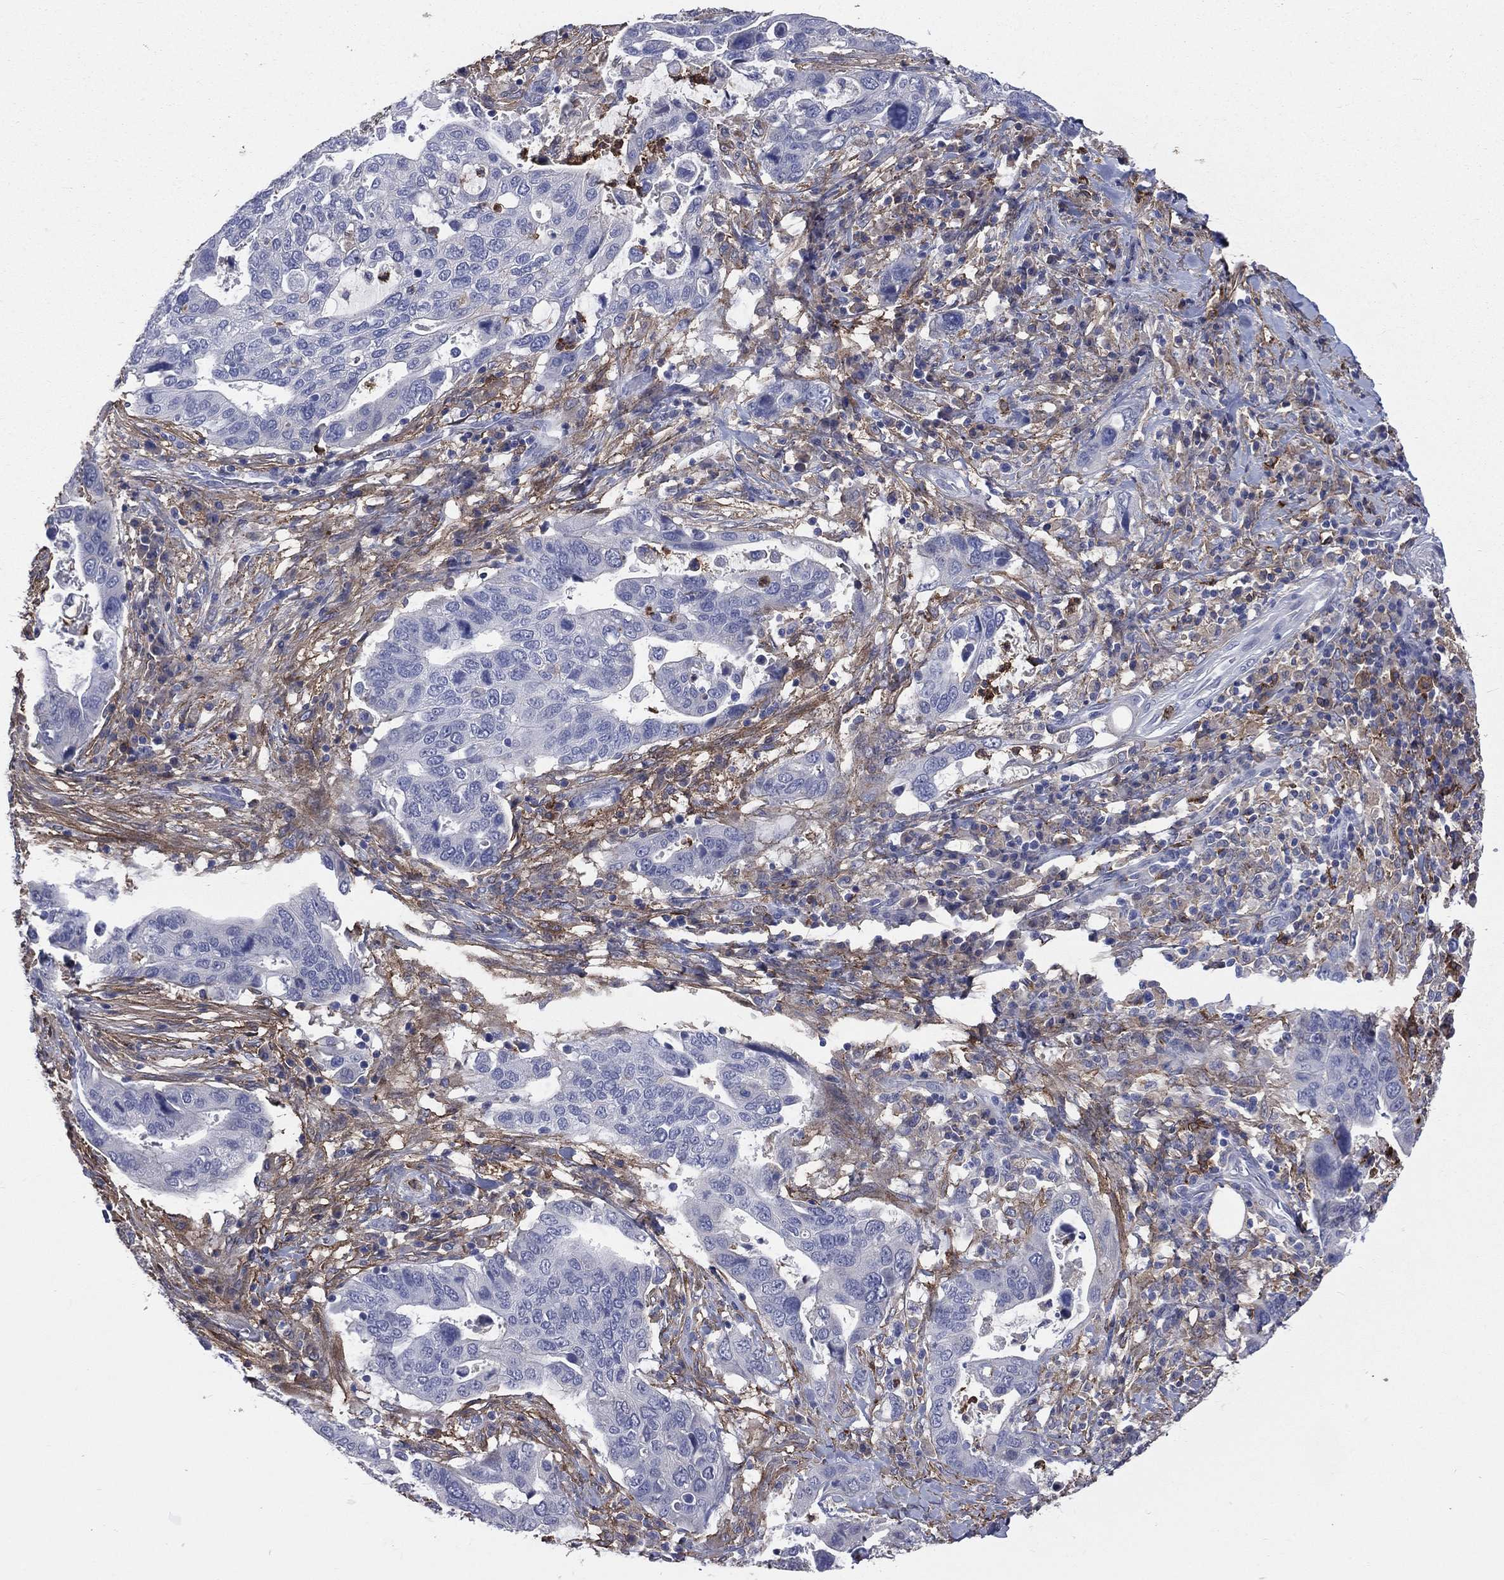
{"staining": {"intensity": "negative", "quantity": "none", "location": "none"}, "tissue": "stomach cancer", "cell_type": "Tumor cells", "image_type": "cancer", "snomed": [{"axis": "morphology", "description": "Adenocarcinoma, NOS"}, {"axis": "topography", "description": "Stomach"}], "caption": "Stomach adenocarcinoma was stained to show a protein in brown. There is no significant expression in tumor cells.", "gene": "BASP1", "patient": {"sex": "male", "age": 54}}